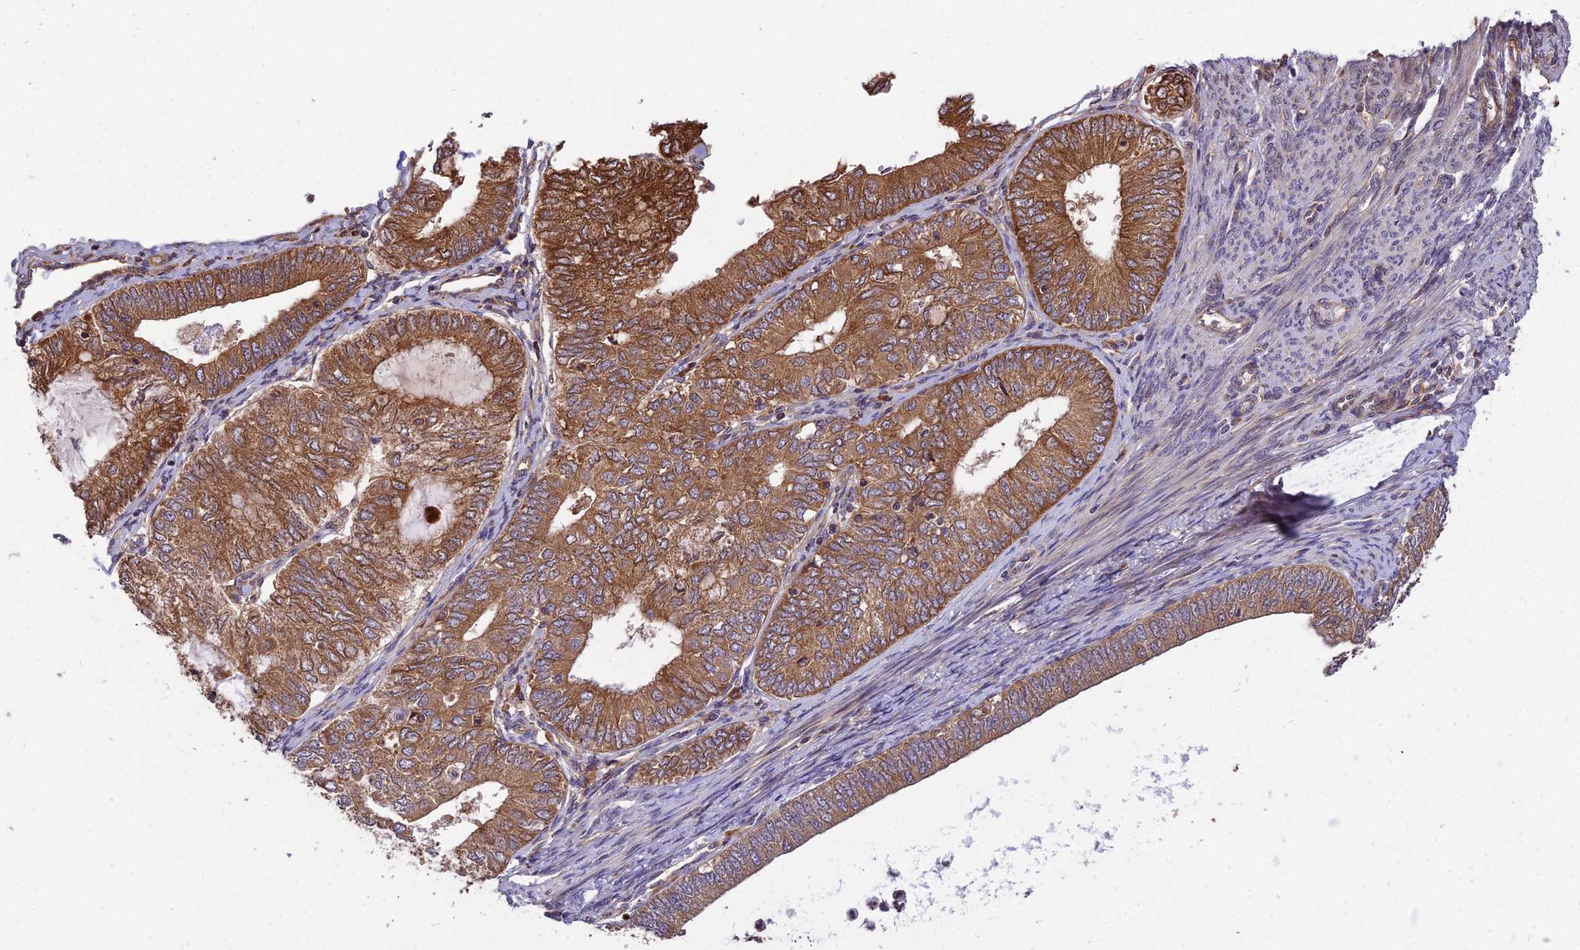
{"staining": {"intensity": "strong", "quantity": ">75%", "location": "cytoplasmic/membranous"}, "tissue": "endometrial cancer", "cell_type": "Tumor cells", "image_type": "cancer", "snomed": [{"axis": "morphology", "description": "Adenocarcinoma, NOS"}, {"axis": "topography", "description": "Endometrium"}], "caption": "The immunohistochemical stain labels strong cytoplasmic/membranous expression in tumor cells of endometrial adenocarcinoma tissue. Immunohistochemistry stains the protein in brown and the nuclei are stained blue.", "gene": "ROCK1", "patient": {"sex": "female", "age": 68}}